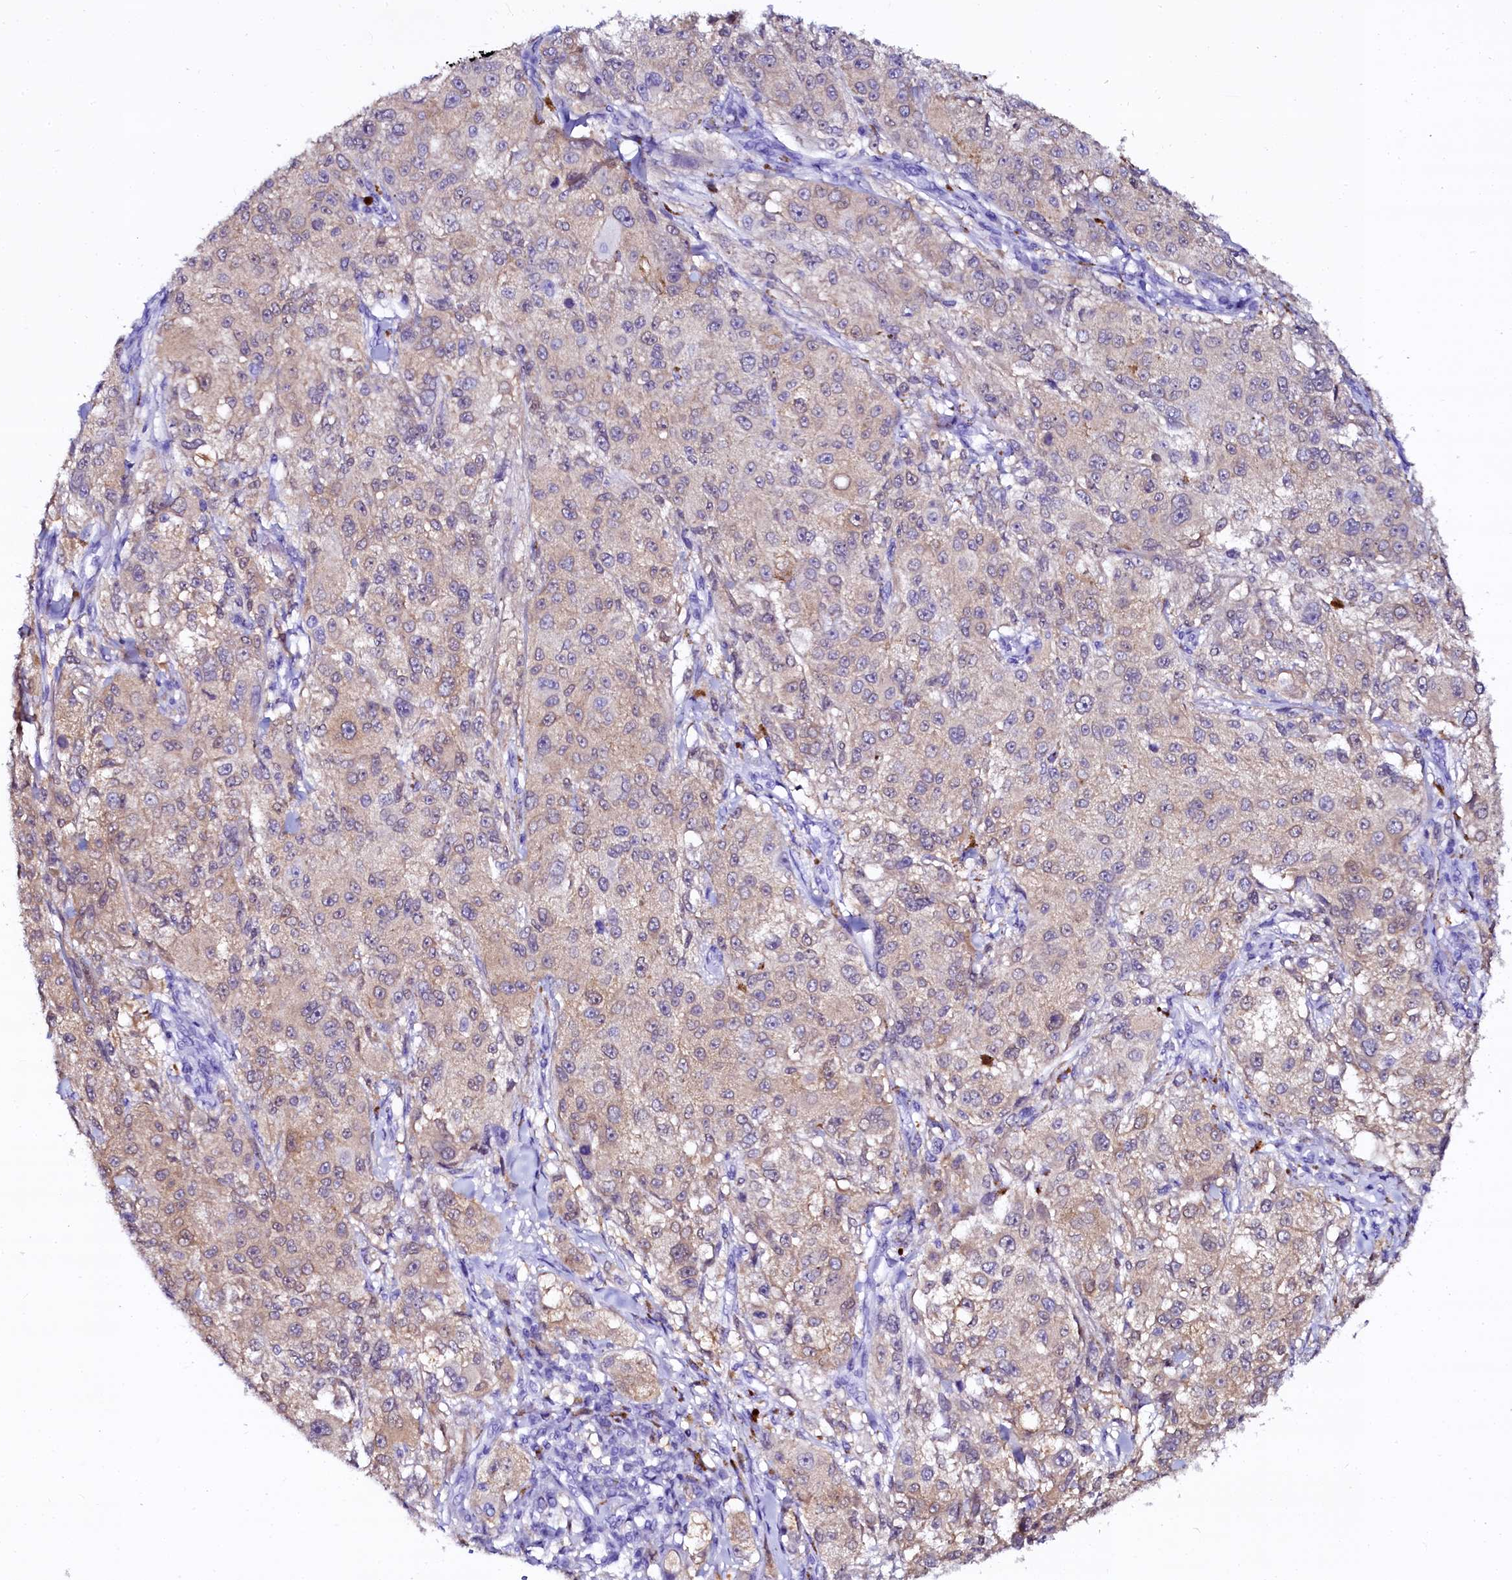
{"staining": {"intensity": "weak", "quantity": "25%-75%", "location": "cytoplasmic/membranous"}, "tissue": "melanoma", "cell_type": "Tumor cells", "image_type": "cancer", "snomed": [{"axis": "morphology", "description": "Necrosis, NOS"}, {"axis": "morphology", "description": "Malignant melanoma, NOS"}, {"axis": "topography", "description": "Skin"}], "caption": "Protein staining shows weak cytoplasmic/membranous positivity in approximately 25%-75% of tumor cells in melanoma.", "gene": "SORD", "patient": {"sex": "female", "age": 87}}